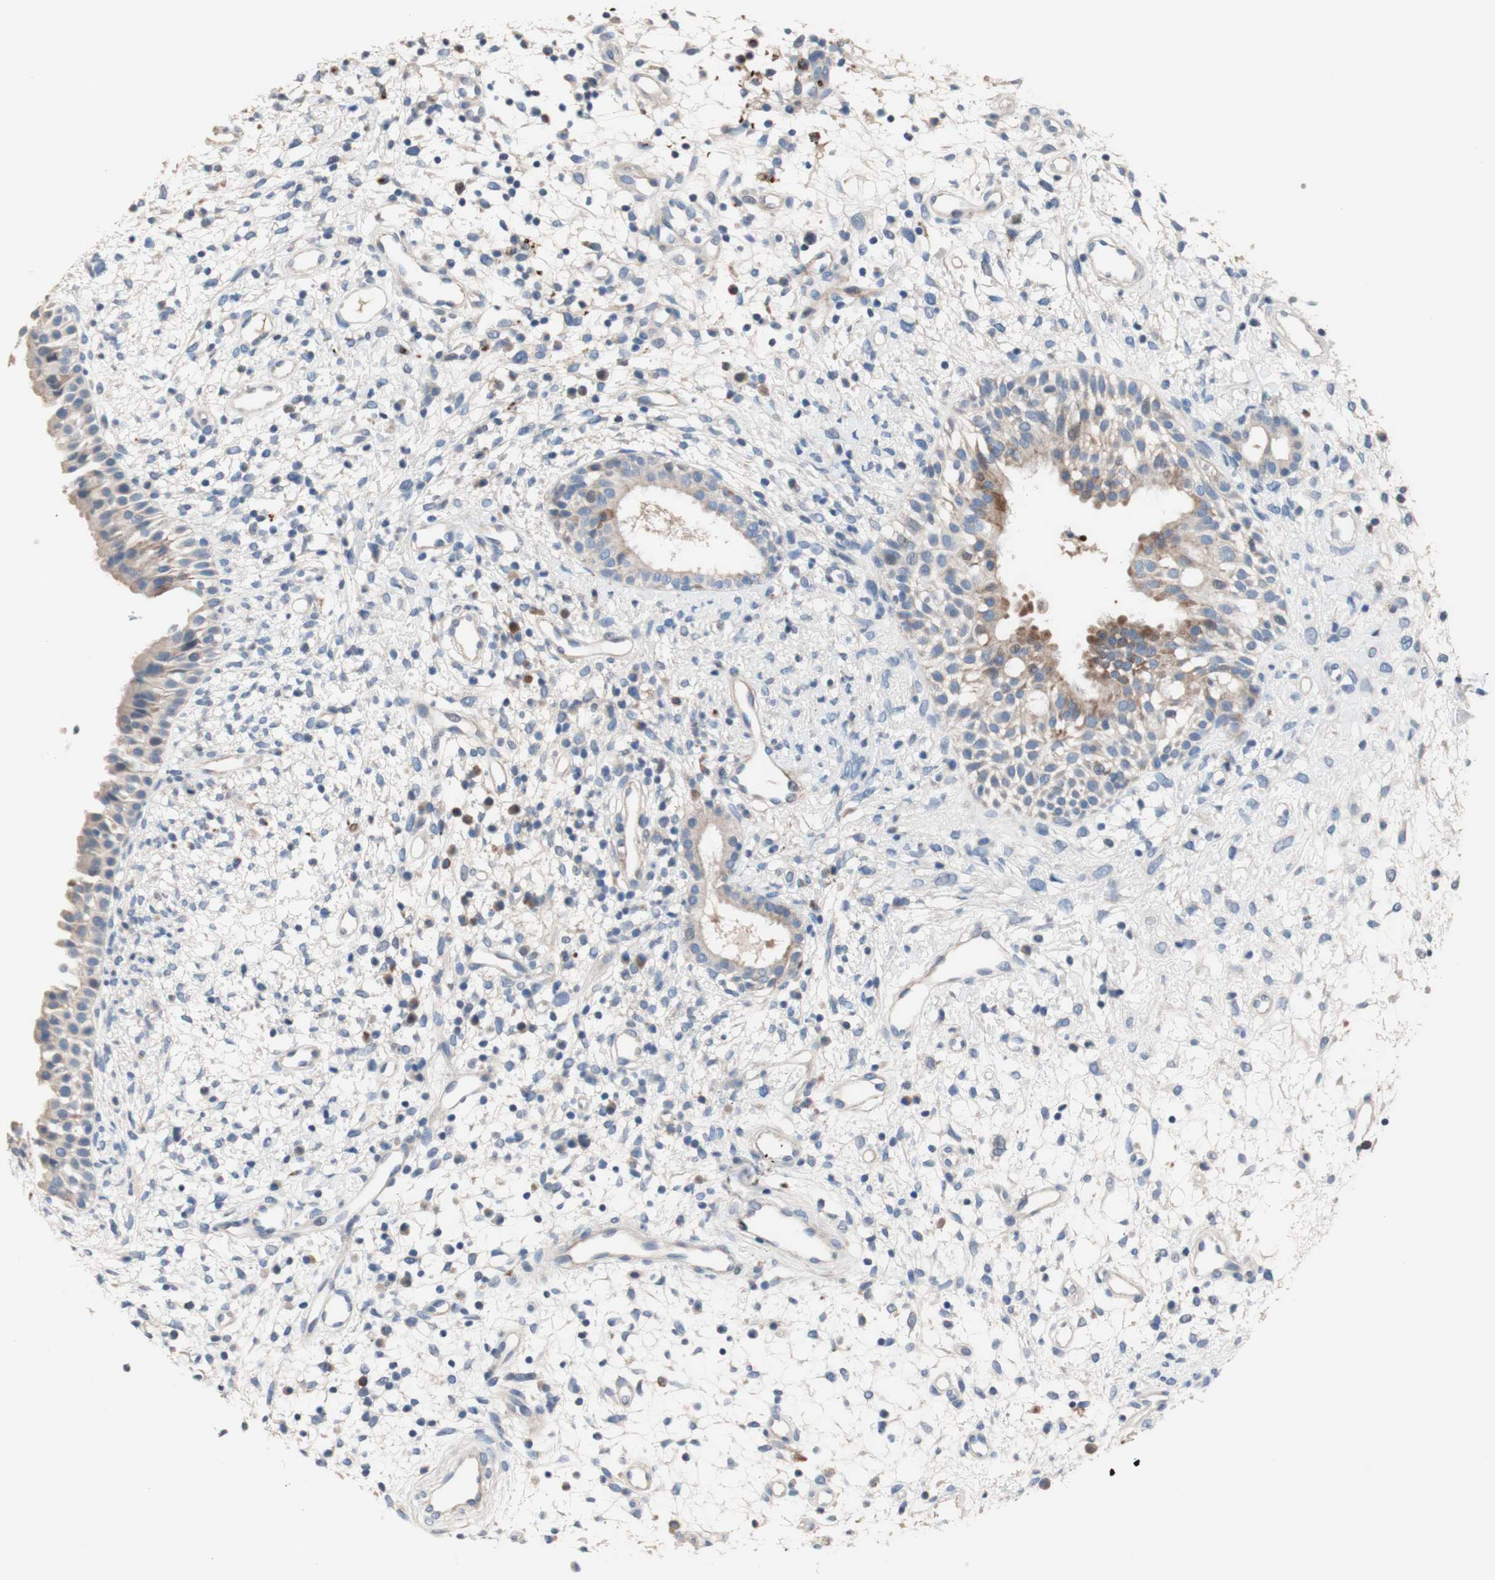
{"staining": {"intensity": "moderate", "quantity": "25%-75%", "location": "cytoplasmic/membranous"}, "tissue": "nasopharynx", "cell_type": "Respiratory epithelial cells", "image_type": "normal", "snomed": [{"axis": "morphology", "description": "Normal tissue, NOS"}, {"axis": "topography", "description": "Nasopharynx"}], "caption": "The image shows a brown stain indicating the presence of a protein in the cytoplasmic/membranous of respiratory epithelial cells in nasopharynx.", "gene": "CDON", "patient": {"sex": "male", "age": 22}}